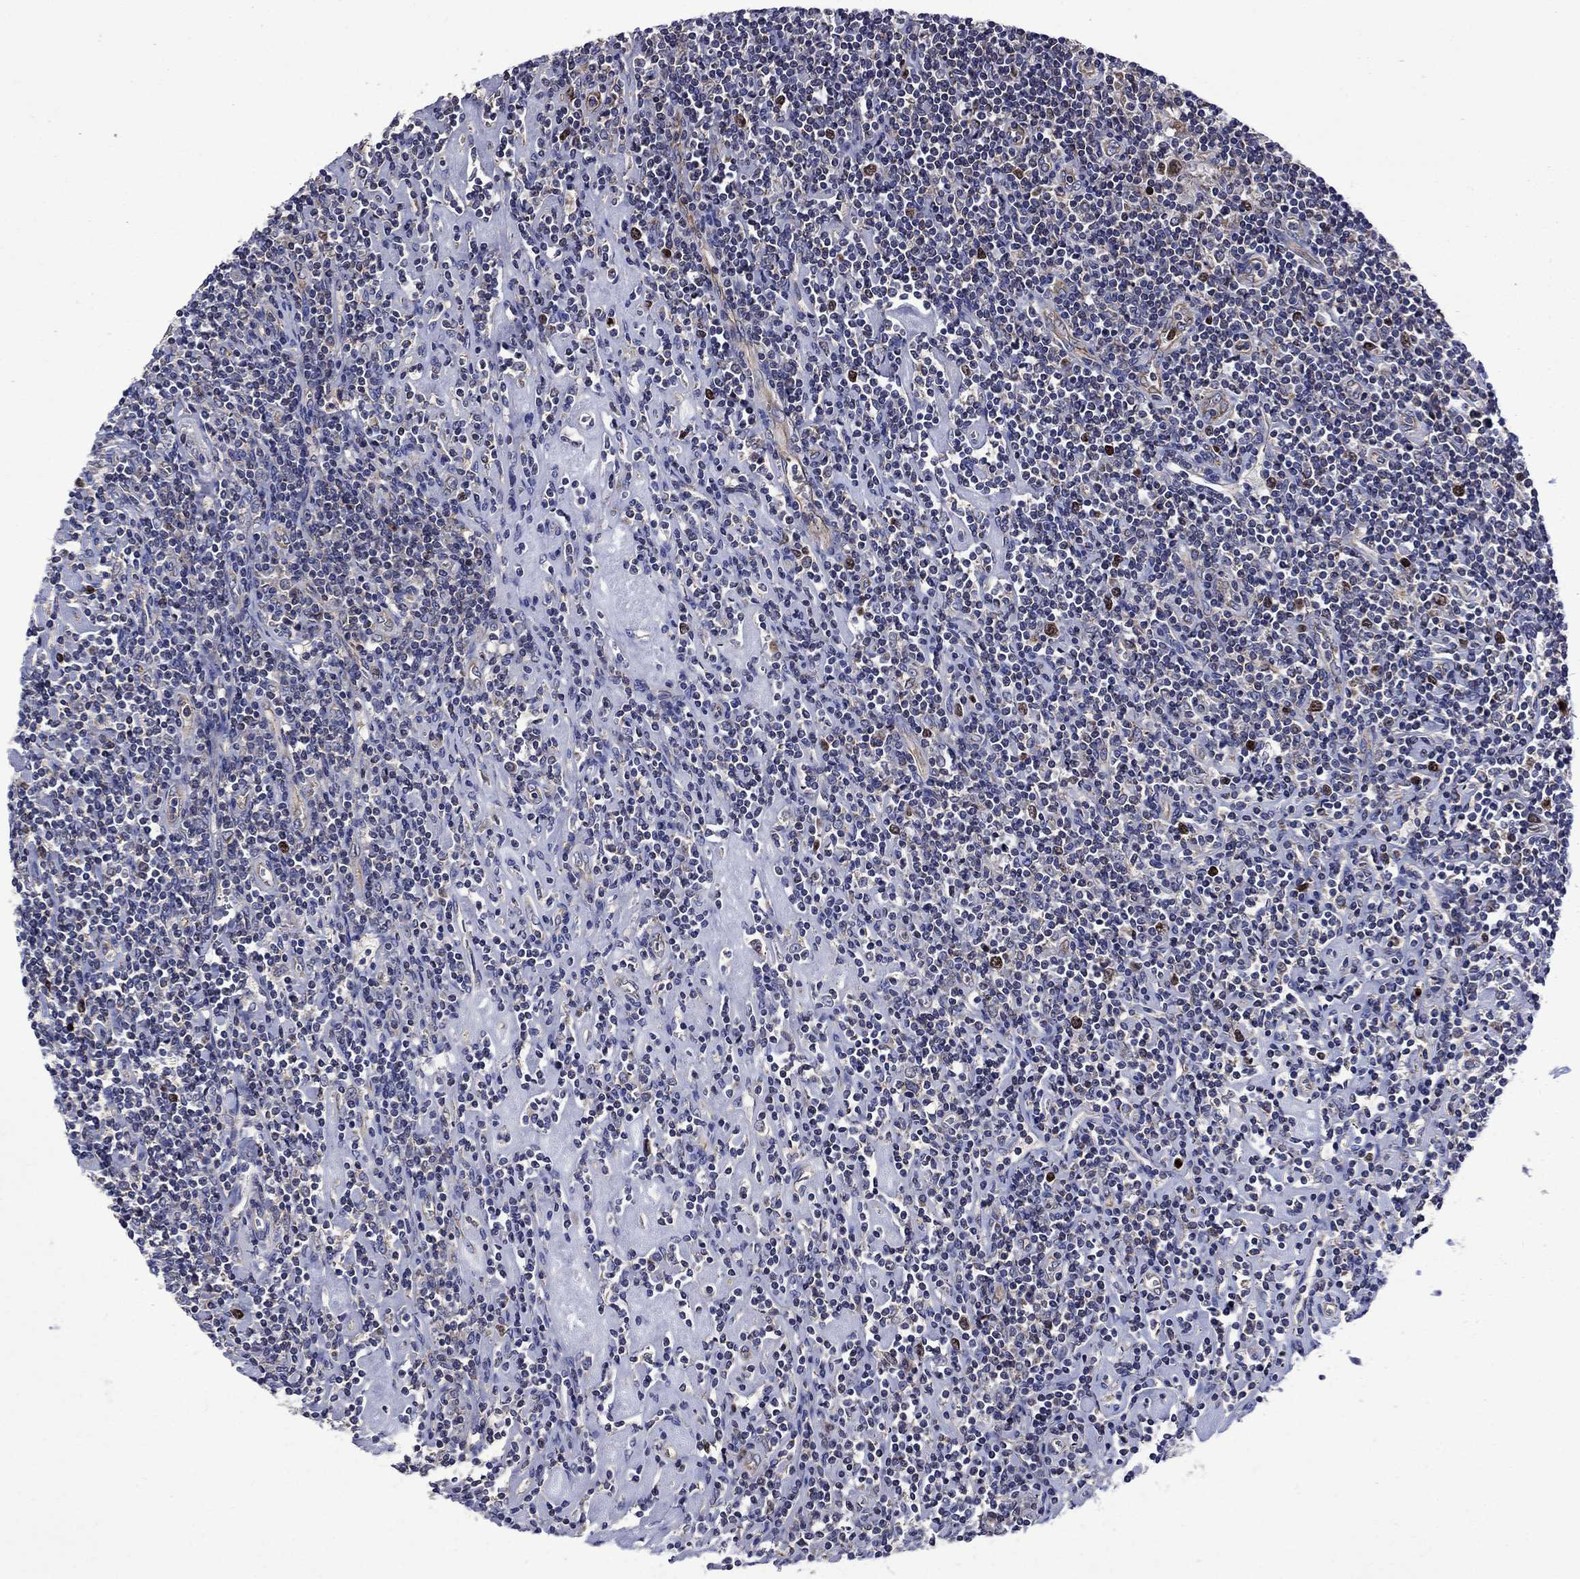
{"staining": {"intensity": "negative", "quantity": "none", "location": "none"}, "tissue": "lymphoma", "cell_type": "Tumor cells", "image_type": "cancer", "snomed": [{"axis": "morphology", "description": "Hodgkin's disease, NOS"}, {"axis": "topography", "description": "Lymph node"}], "caption": "Immunohistochemical staining of Hodgkin's disease reveals no significant expression in tumor cells.", "gene": "KIF22", "patient": {"sex": "male", "age": 40}}